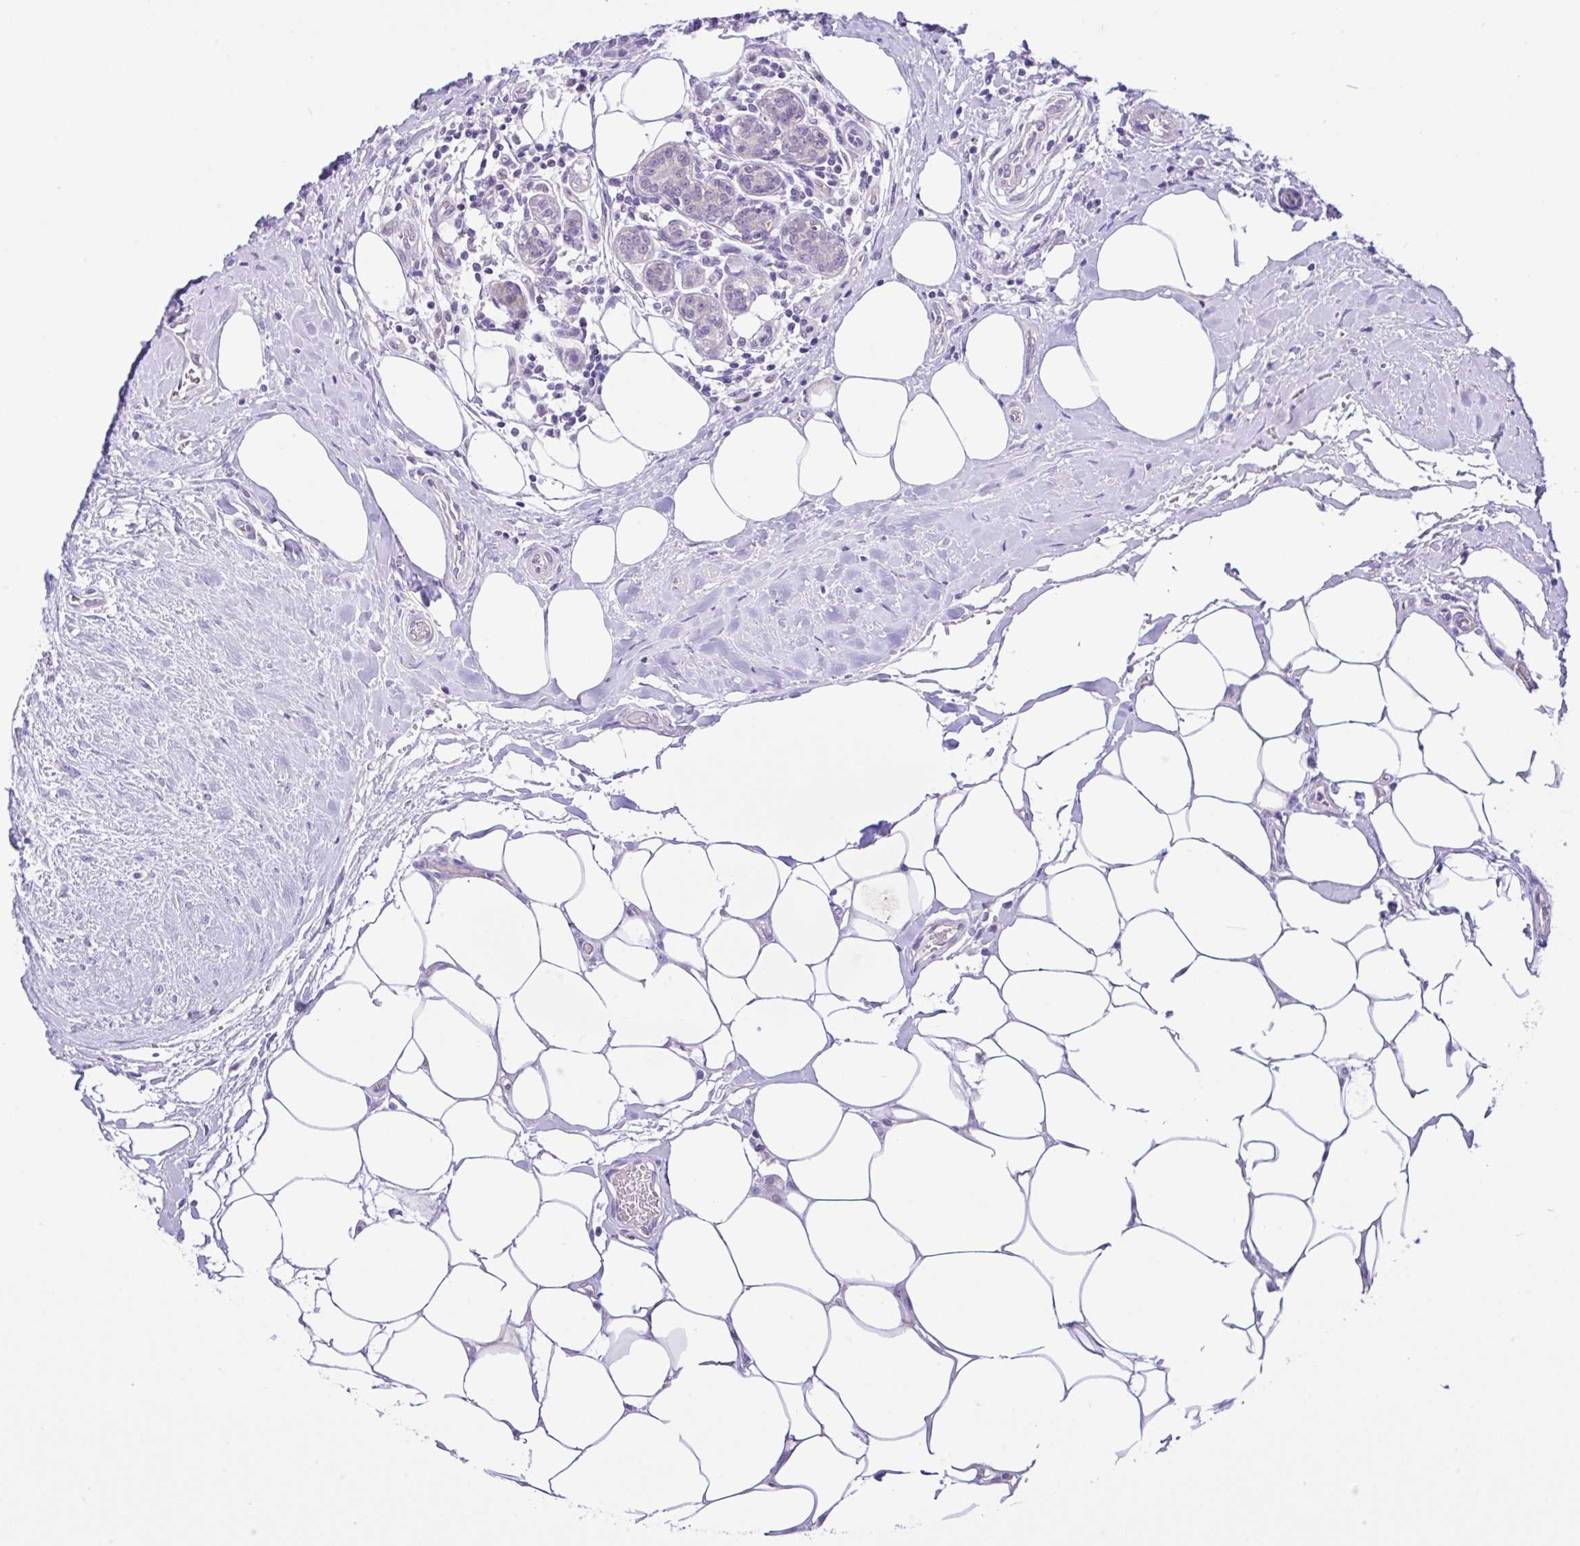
{"staining": {"intensity": "negative", "quantity": "none", "location": "none"}, "tissue": "breast cancer", "cell_type": "Tumor cells", "image_type": "cancer", "snomed": [{"axis": "morphology", "description": "Duct carcinoma"}, {"axis": "topography", "description": "Breast"}], "caption": "The image shows no significant staining in tumor cells of breast cancer.", "gene": "ANO4", "patient": {"sex": "female", "age": 71}}